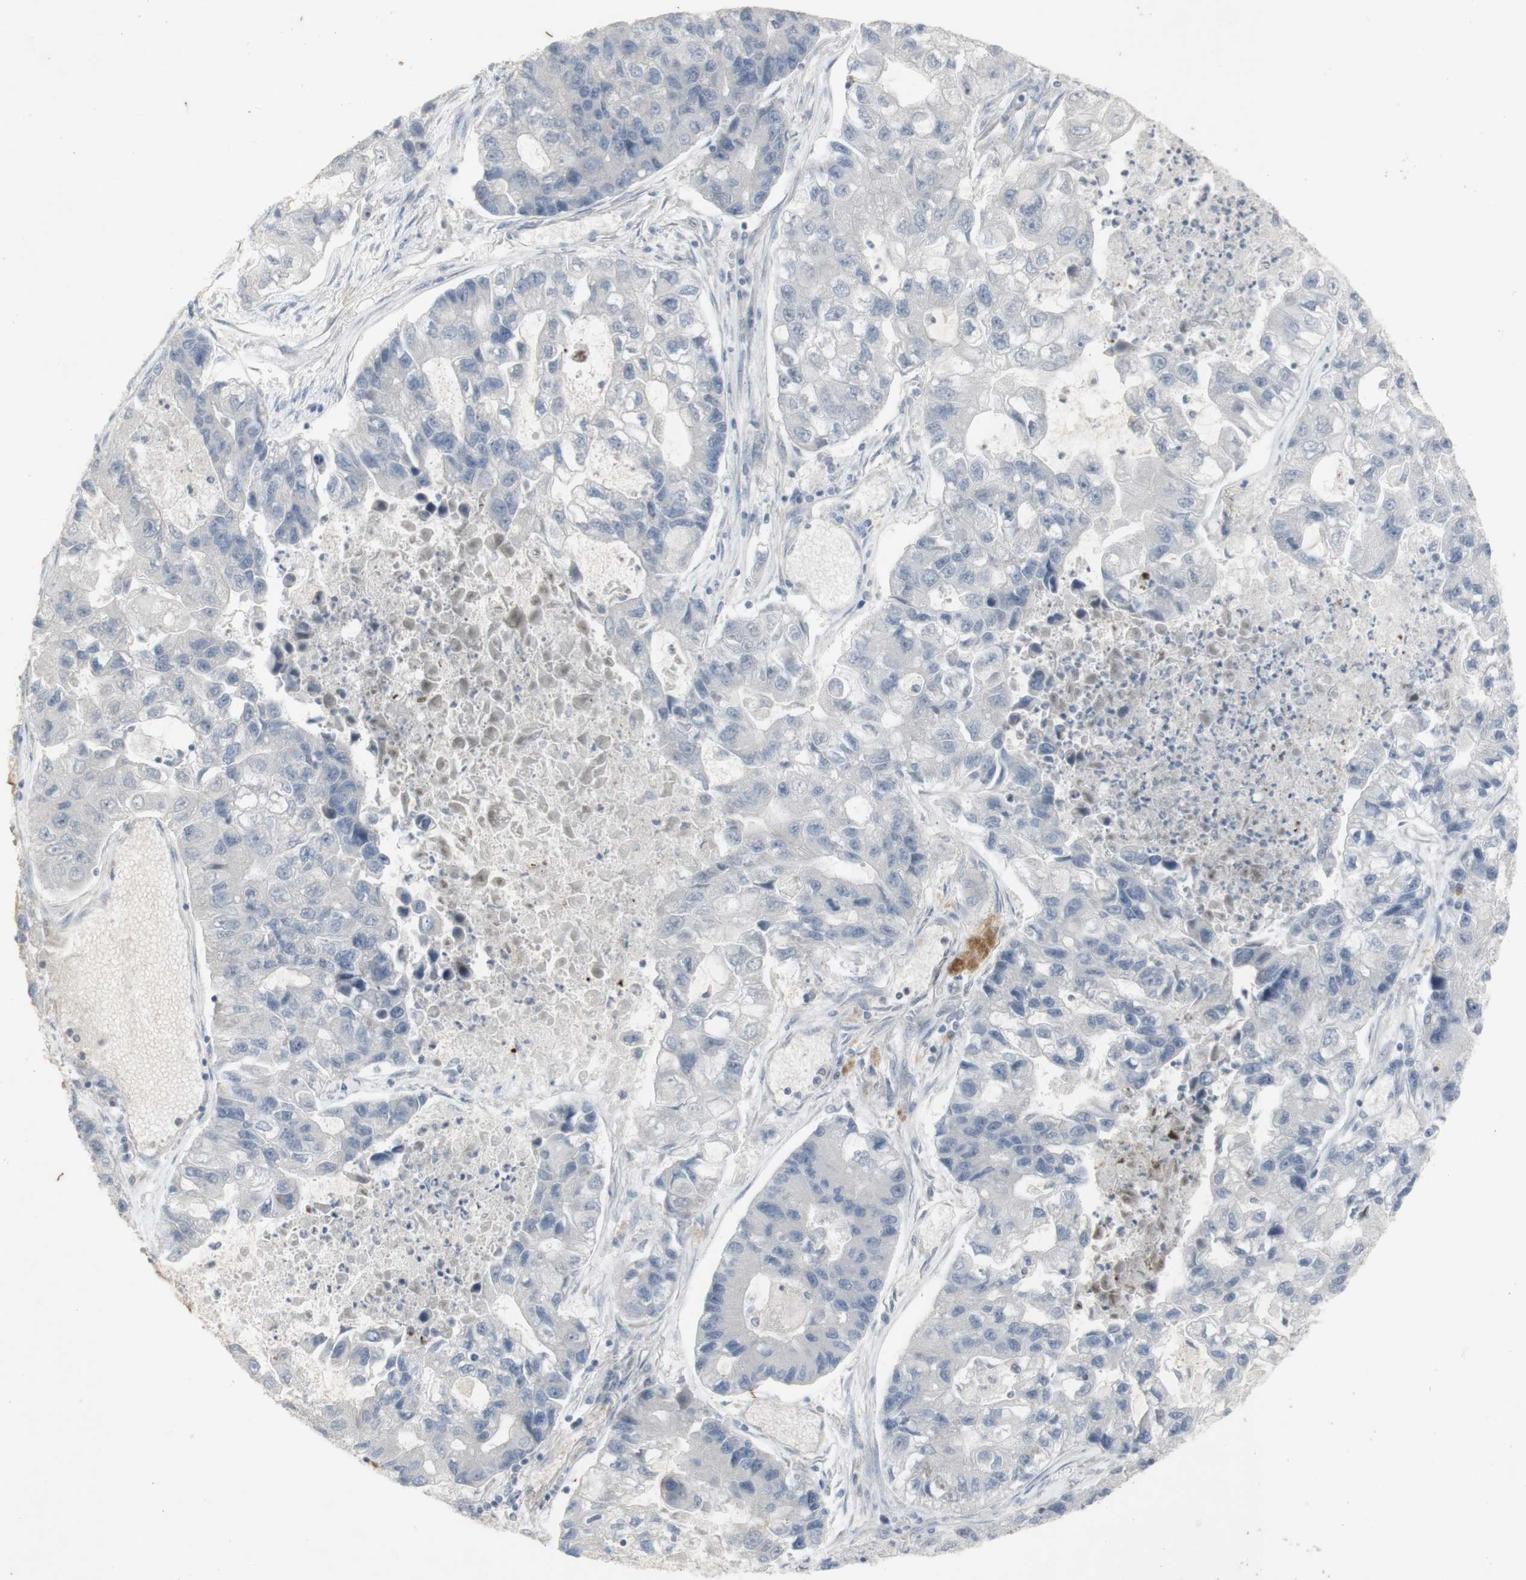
{"staining": {"intensity": "negative", "quantity": "none", "location": "none"}, "tissue": "lung cancer", "cell_type": "Tumor cells", "image_type": "cancer", "snomed": [{"axis": "morphology", "description": "Adenocarcinoma, NOS"}, {"axis": "topography", "description": "Lung"}], "caption": "High power microscopy histopathology image of an immunohistochemistry (IHC) micrograph of adenocarcinoma (lung), revealing no significant expression in tumor cells. The staining is performed using DAB brown chromogen with nuclei counter-stained in using hematoxylin.", "gene": "INS", "patient": {"sex": "female", "age": 51}}